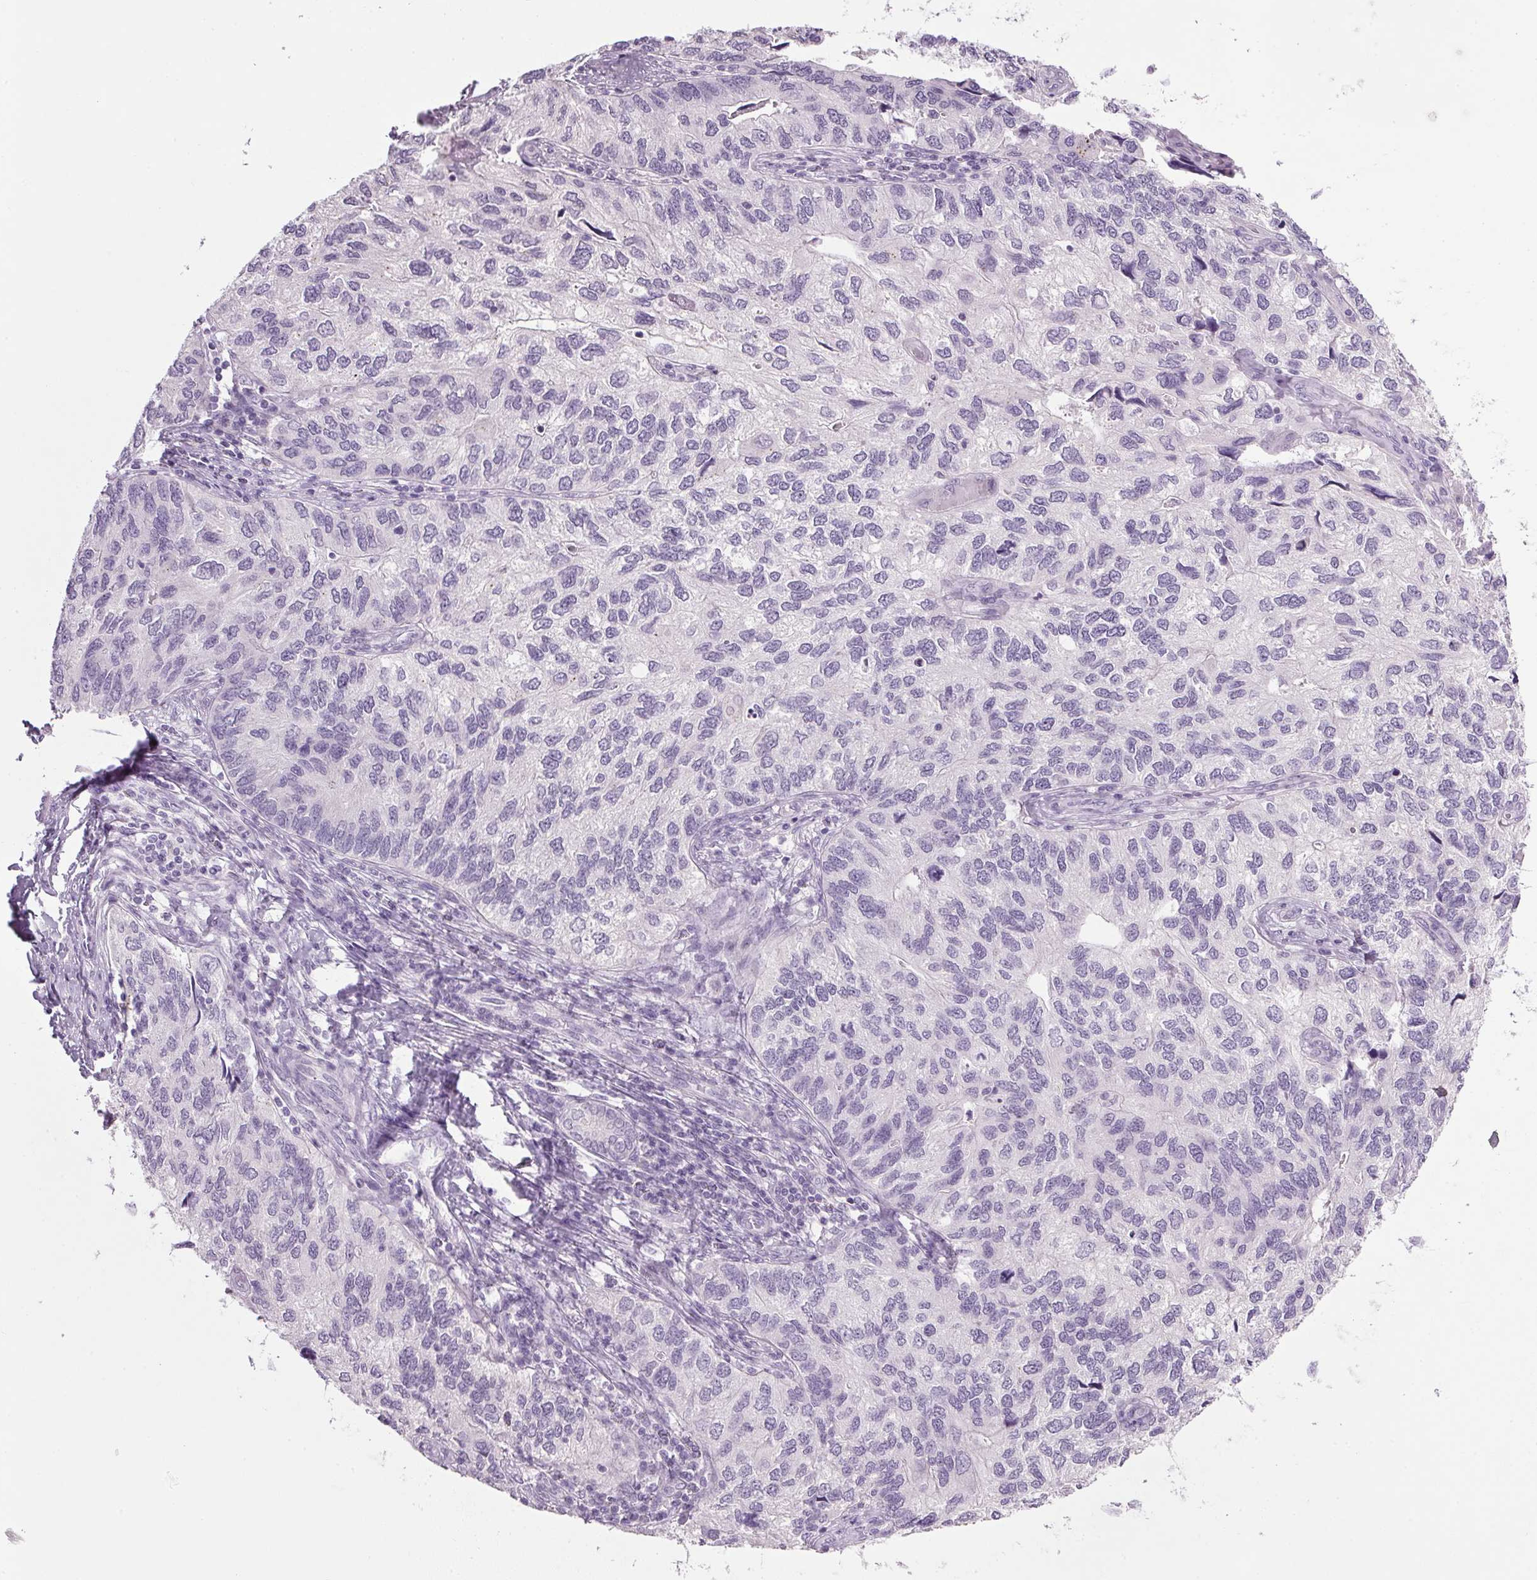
{"staining": {"intensity": "negative", "quantity": "none", "location": "none"}, "tissue": "endometrial cancer", "cell_type": "Tumor cells", "image_type": "cancer", "snomed": [{"axis": "morphology", "description": "Carcinoma, NOS"}, {"axis": "topography", "description": "Uterus"}], "caption": "Immunohistochemistry (IHC) of human endometrial cancer (carcinoma) shows no positivity in tumor cells.", "gene": "PPP1R1A", "patient": {"sex": "female", "age": 76}}